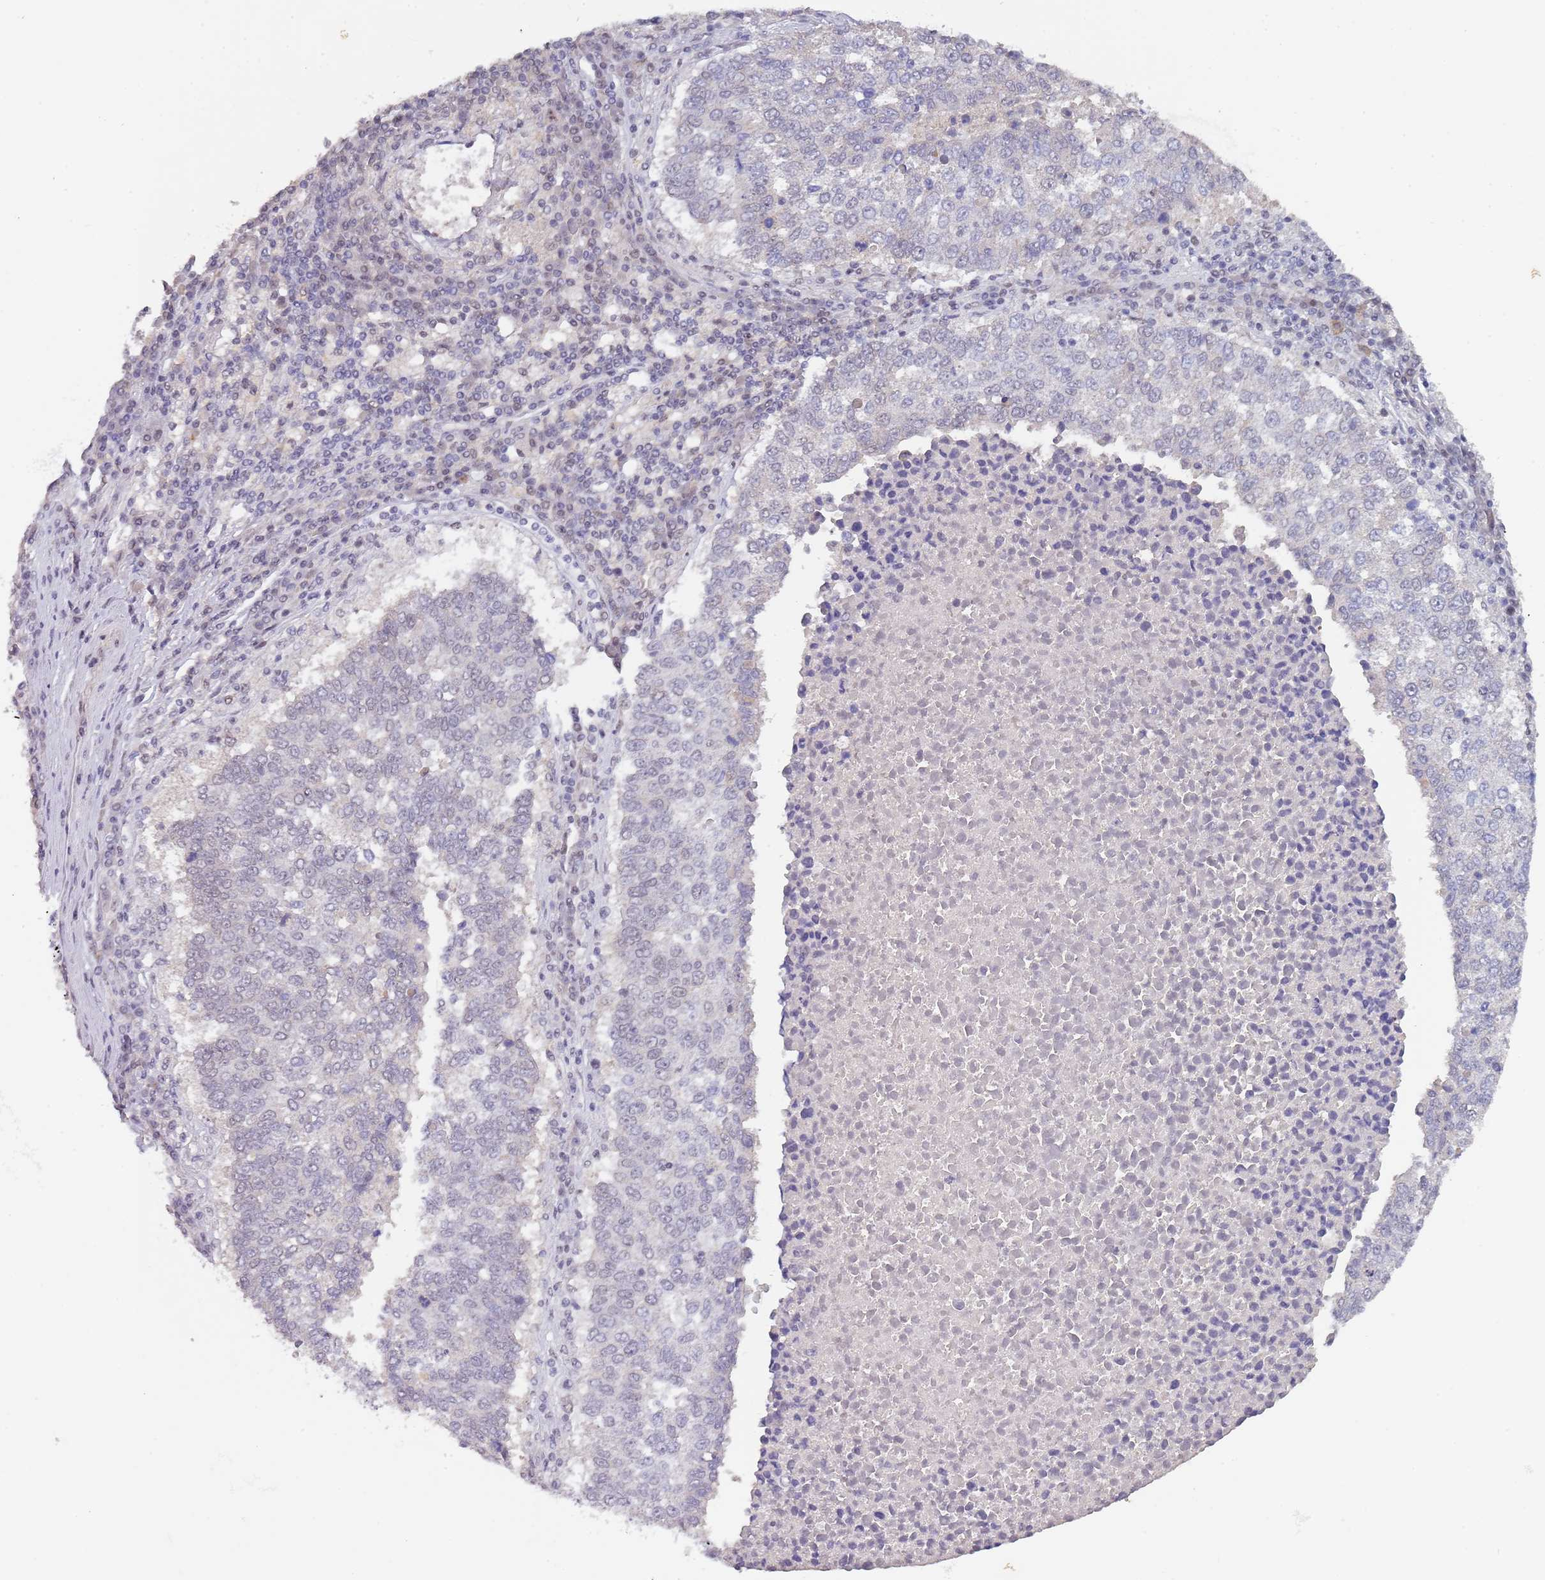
{"staining": {"intensity": "negative", "quantity": "none", "location": "none"}, "tissue": "lung cancer", "cell_type": "Tumor cells", "image_type": "cancer", "snomed": [{"axis": "morphology", "description": "Squamous cell carcinoma, NOS"}, {"axis": "topography", "description": "Lung"}], "caption": "IHC image of squamous cell carcinoma (lung) stained for a protein (brown), which shows no positivity in tumor cells. Brightfield microscopy of IHC stained with DAB (3,3'-diaminobenzidine) (brown) and hematoxylin (blue), captured at high magnification.", "gene": "CIZ1", "patient": {"sex": "male", "age": 73}}